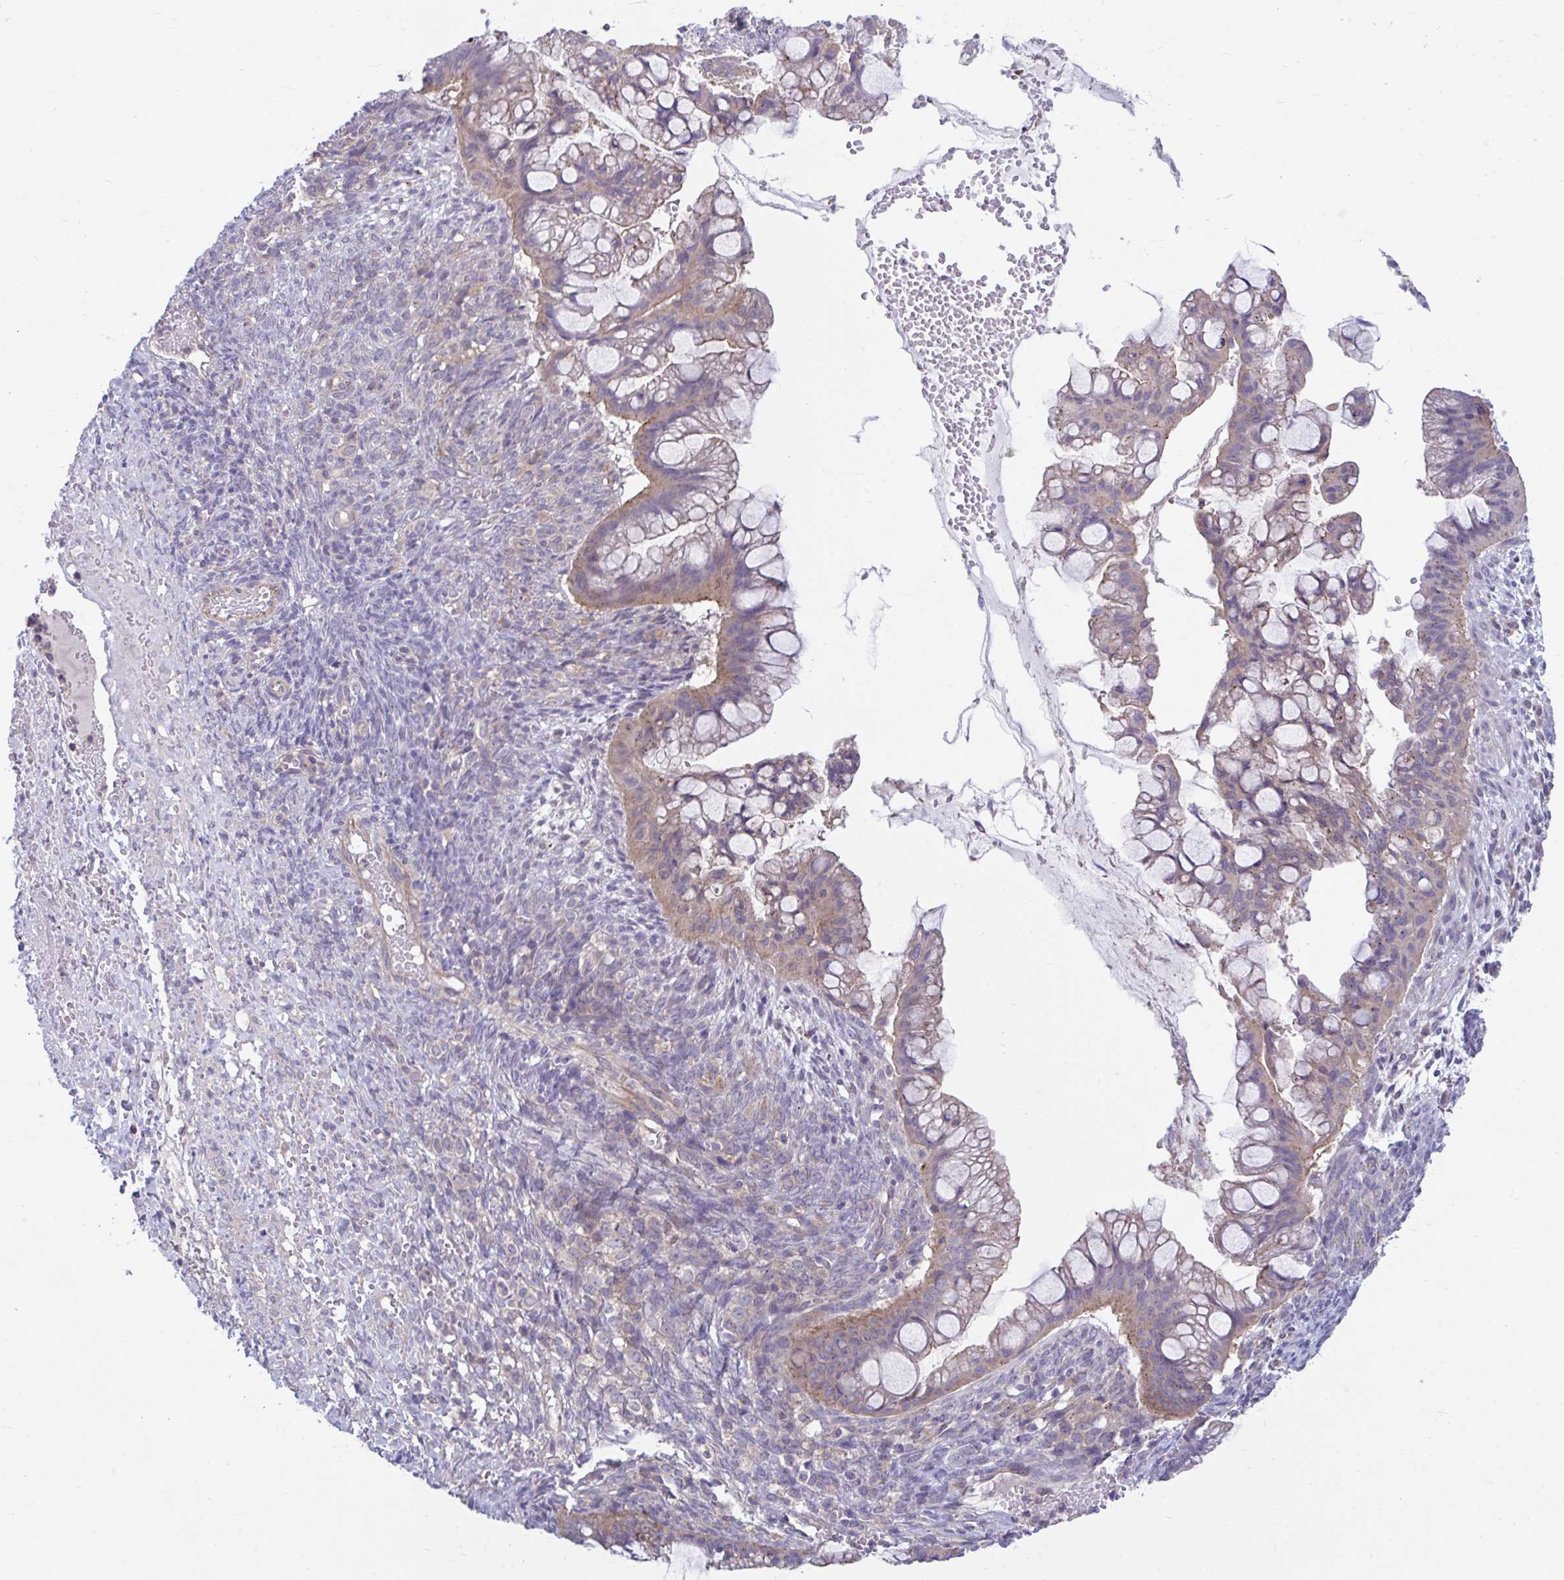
{"staining": {"intensity": "moderate", "quantity": "<25%", "location": "cytoplasmic/membranous"}, "tissue": "ovarian cancer", "cell_type": "Tumor cells", "image_type": "cancer", "snomed": [{"axis": "morphology", "description": "Cystadenocarcinoma, mucinous, NOS"}, {"axis": "topography", "description": "Ovary"}], "caption": "Immunohistochemistry (DAB (3,3'-diaminobenzidine)) staining of human ovarian cancer exhibits moderate cytoplasmic/membranous protein expression in about <25% of tumor cells.", "gene": "IST1", "patient": {"sex": "female", "age": 73}}